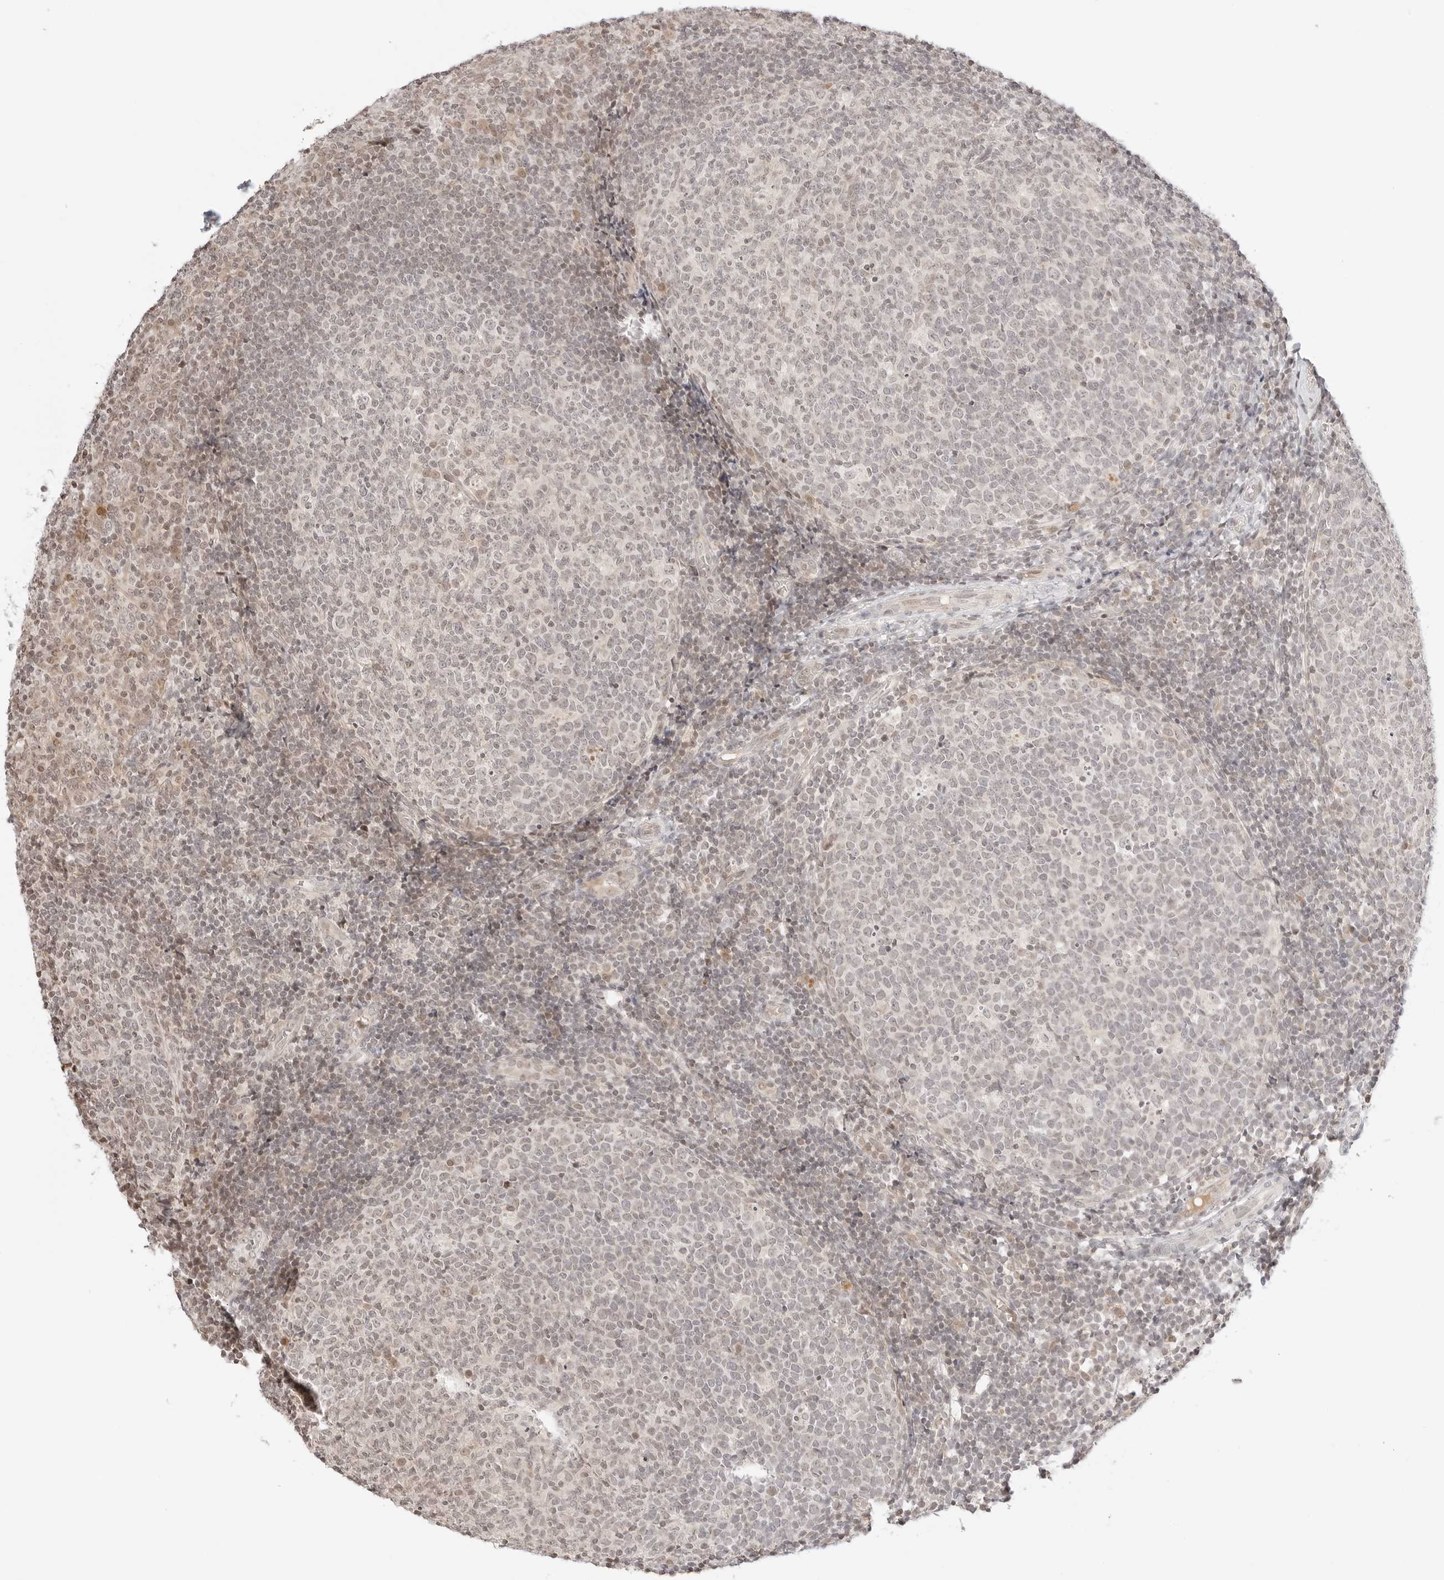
{"staining": {"intensity": "negative", "quantity": "none", "location": "none"}, "tissue": "tonsil", "cell_type": "Germinal center cells", "image_type": "normal", "snomed": [{"axis": "morphology", "description": "Normal tissue, NOS"}, {"axis": "topography", "description": "Tonsil"}], "caption": "Immunohistochemistry (IHC) of unremarkable human tonsil reveals no staining in germinal center cells. (DAB IHC with hematoxylin counter stain).", "gene": "RPS6KL1", "patient": {"sex": "female", "age": 19}}